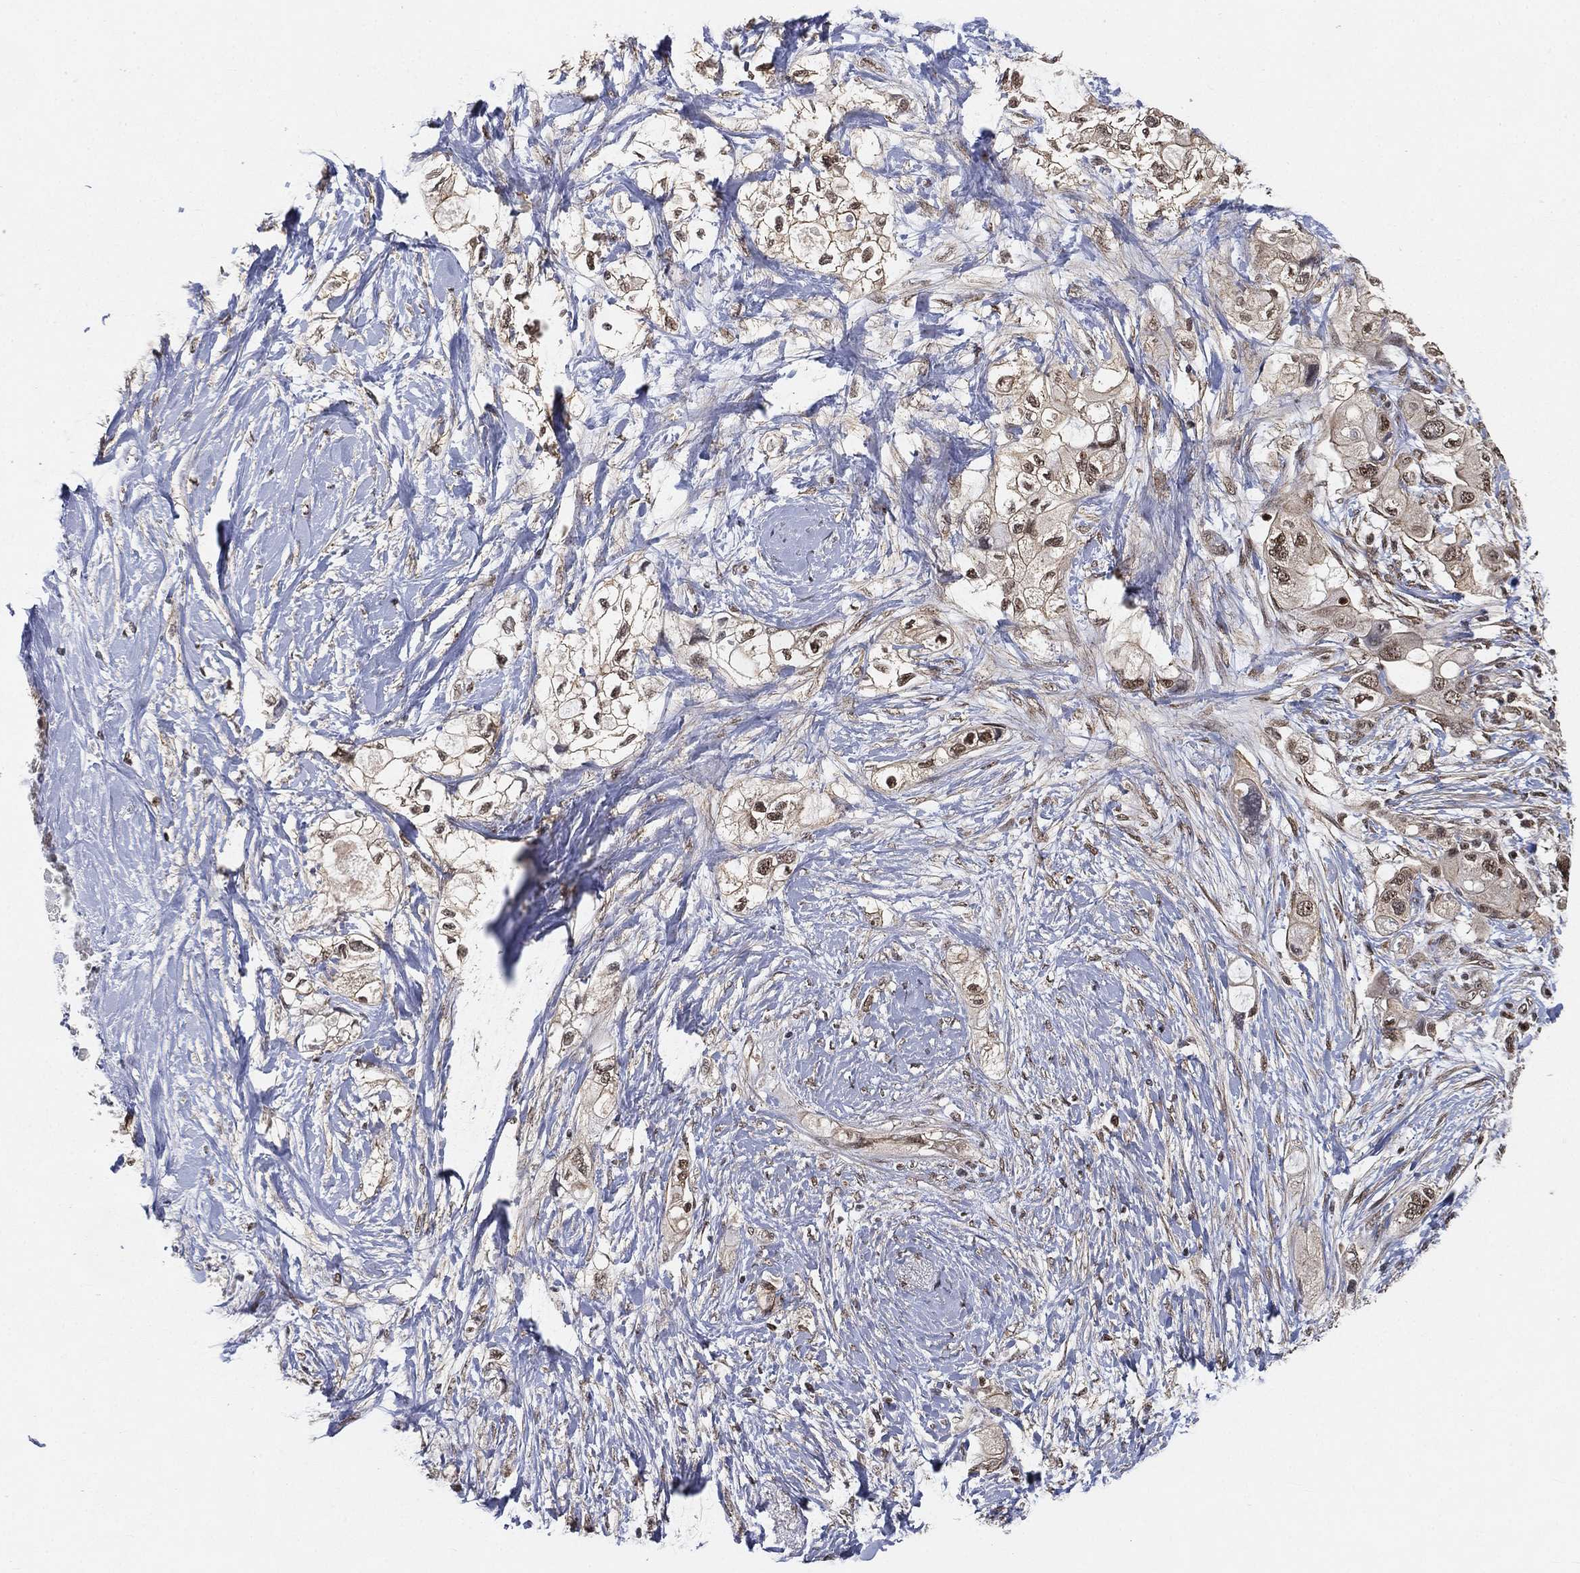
{"staining": {"intensity": "moderate", "quantity": "25%-75%", "location": "cytoplasmic/membranous,nuclear"}, "tissue": "pancreatic cancer", "cell_type": "Tumor cells", "image_type": "cancer", "snomed": [{"axis": "morphology", "description": "Adenocarcinoma, NOS"}, {"axis": "topography", "description": "Pancreas"}], "caption": "An immunohistochemistry (IHC) photomicrograph of neoplastic tissue is shown. Protein staining in brown shows moderate cytoplasmic/membranous and nuclear positivity in pancreatic cancer (adenocarcinoma) within tumor cells.", "gene": "RSRC2", "patient": {"sex": "female", "age": 56}}